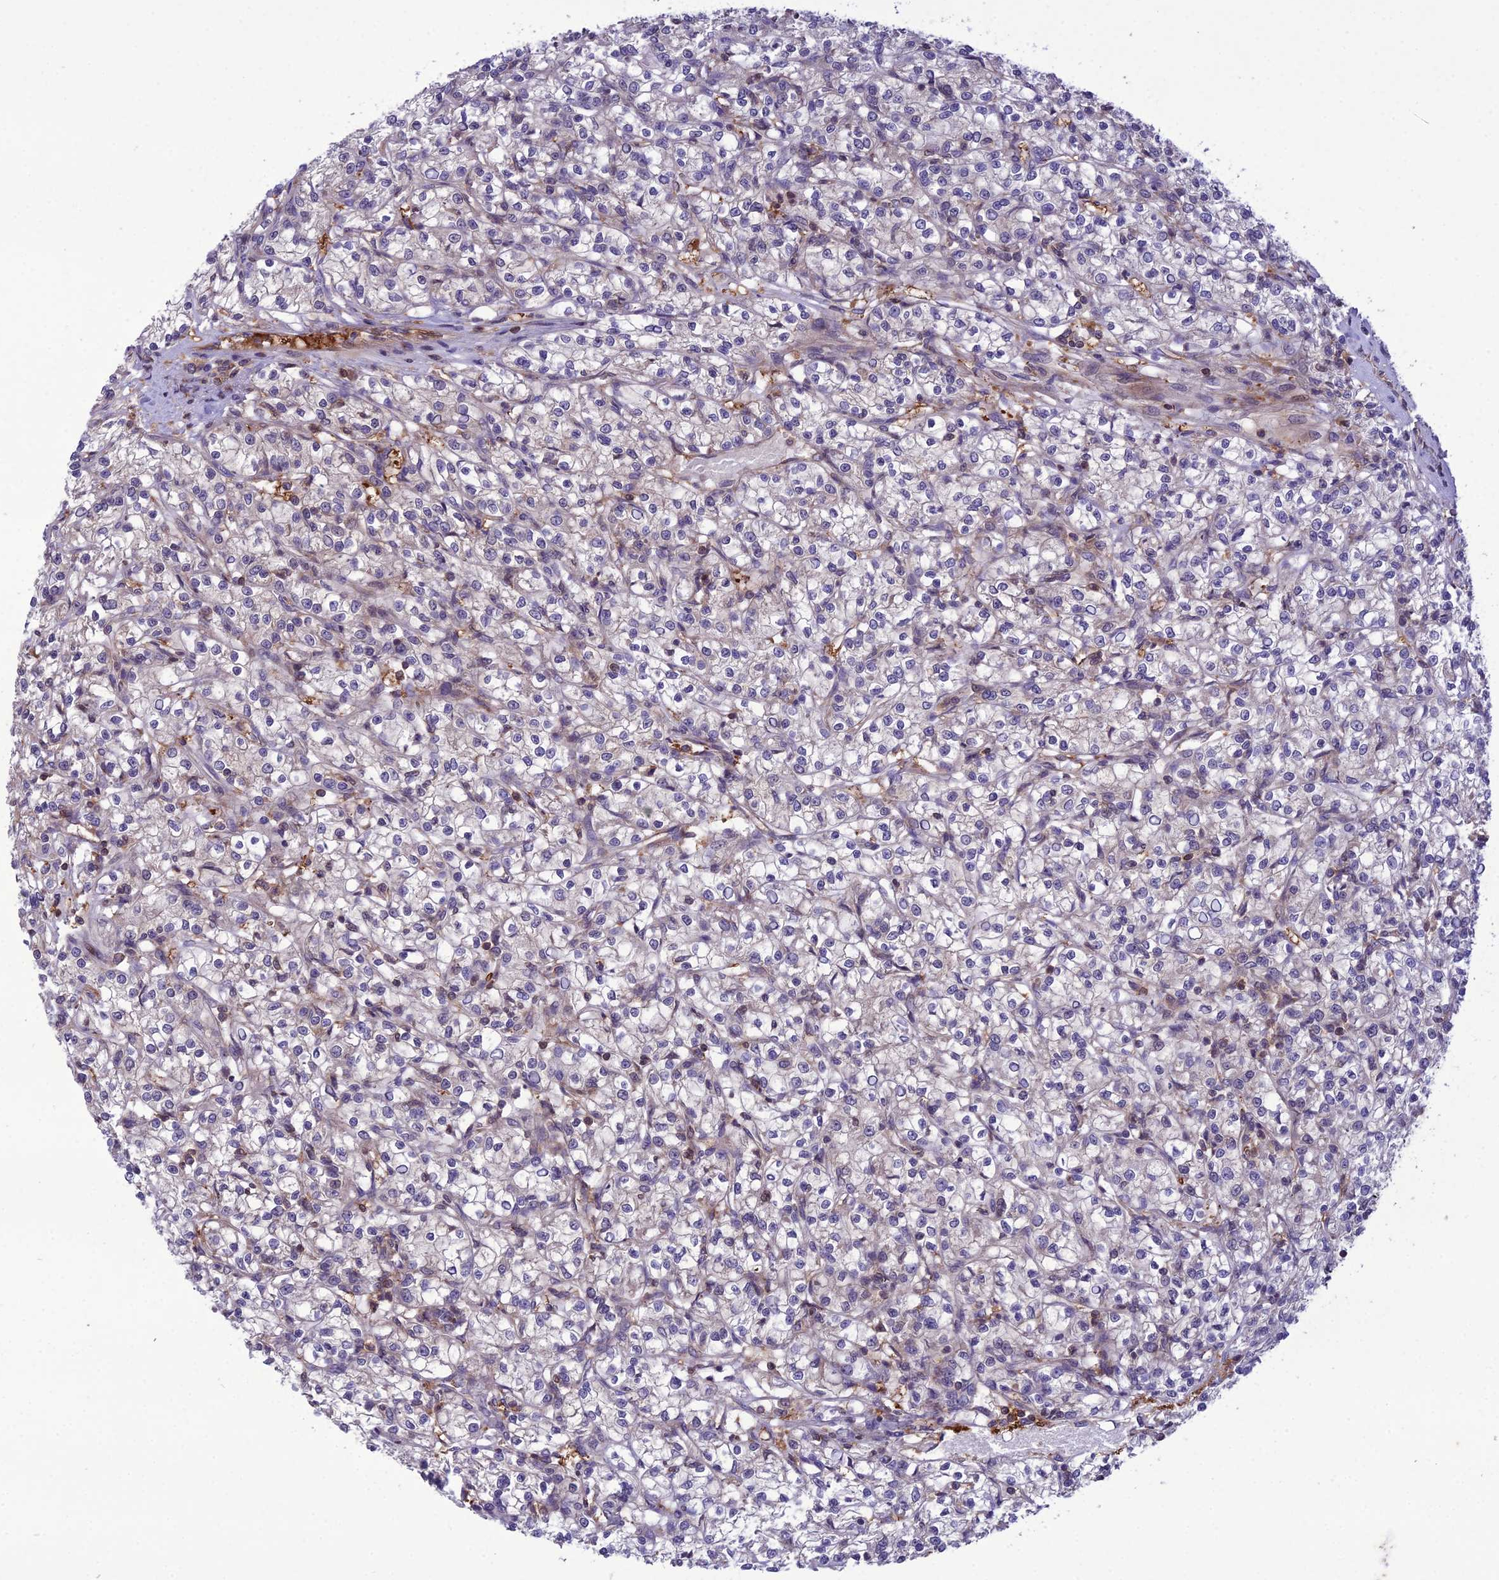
{"staining": {"intensity": "negative", "quantity": "none", "location": "none"}, "tissue": "renal cancer", "cell_type": "Tumor cells", "image_type": "cancer", "snomed": [{"axis": "morphology", "description": "Adenocarcinoma, NOS"}, {"axis": "topography", "description": "Kidney"}], "caption": "Micrograph shows no protein positivity in tumor cells of renal cancer (adenocarcinoma) tissue.", "gene": "GDF6", "patient": {"sex": "female", "age": 59}}